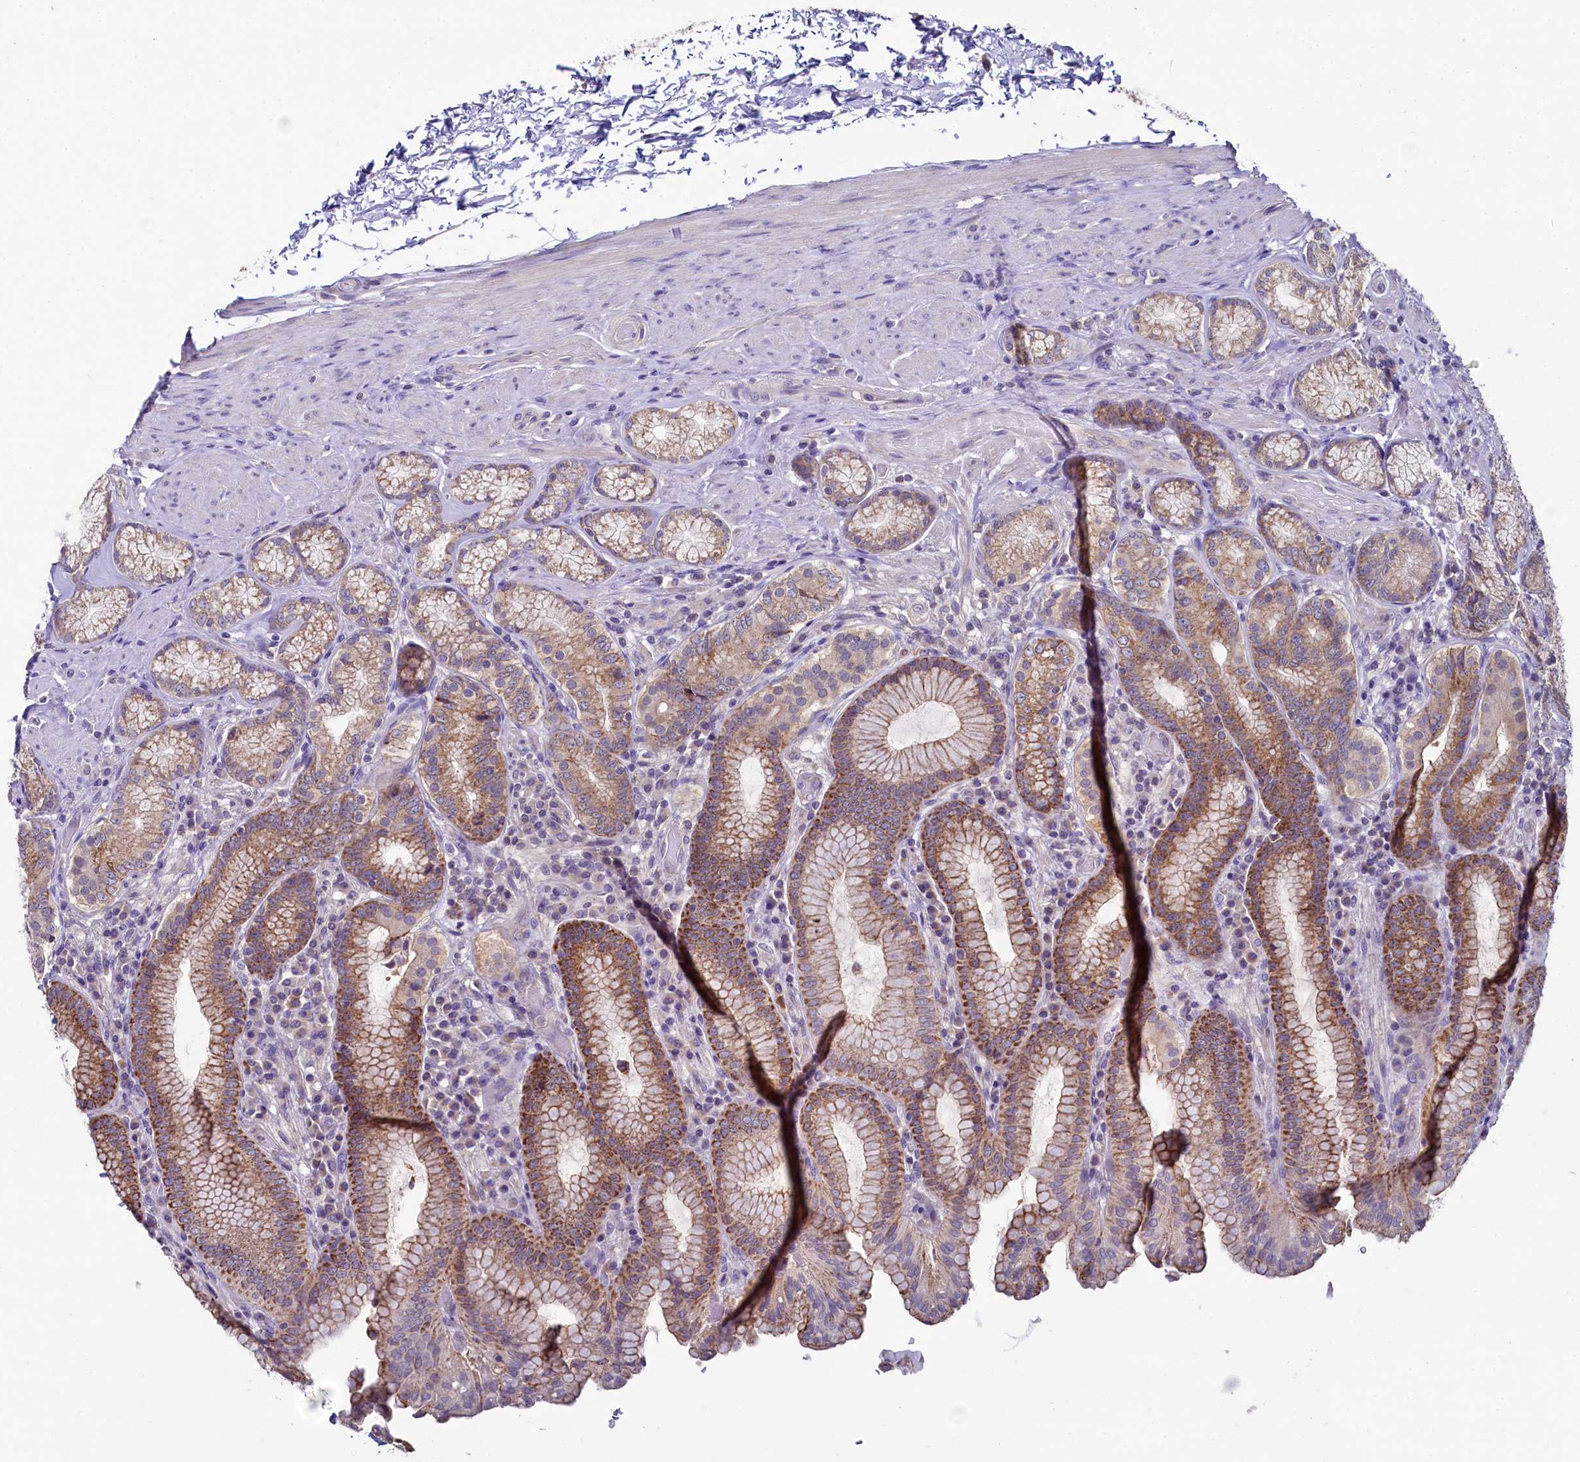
{"staining": {"intensity": "moderate", "quantity": ">75%", "location": "cytoplasmic/membranous"}, "tissue": "stomach", "cell_type": "Glandular cells", "image_type": "normal", "snomed": [{"axis": "morphology", "description": "Normal tissue, NOS"}, {"axis": "topography", "description": "Stomach, upper"}, {"axis": "topography", "description": "Stomach, lower"}], "caption": "Immunohistochemistry (DAB) staining of unremarkable stomach exhibits moderate cytoplasmic/membranous protein positivity in about >75% of glandular cells. The staining is performed using DAB brown chromogen to label protein expression. The nuclei are counter-stained blue using hematoxylin.", "gene": "MRPL57", "patient": {"sex": "female", "age": 76}}